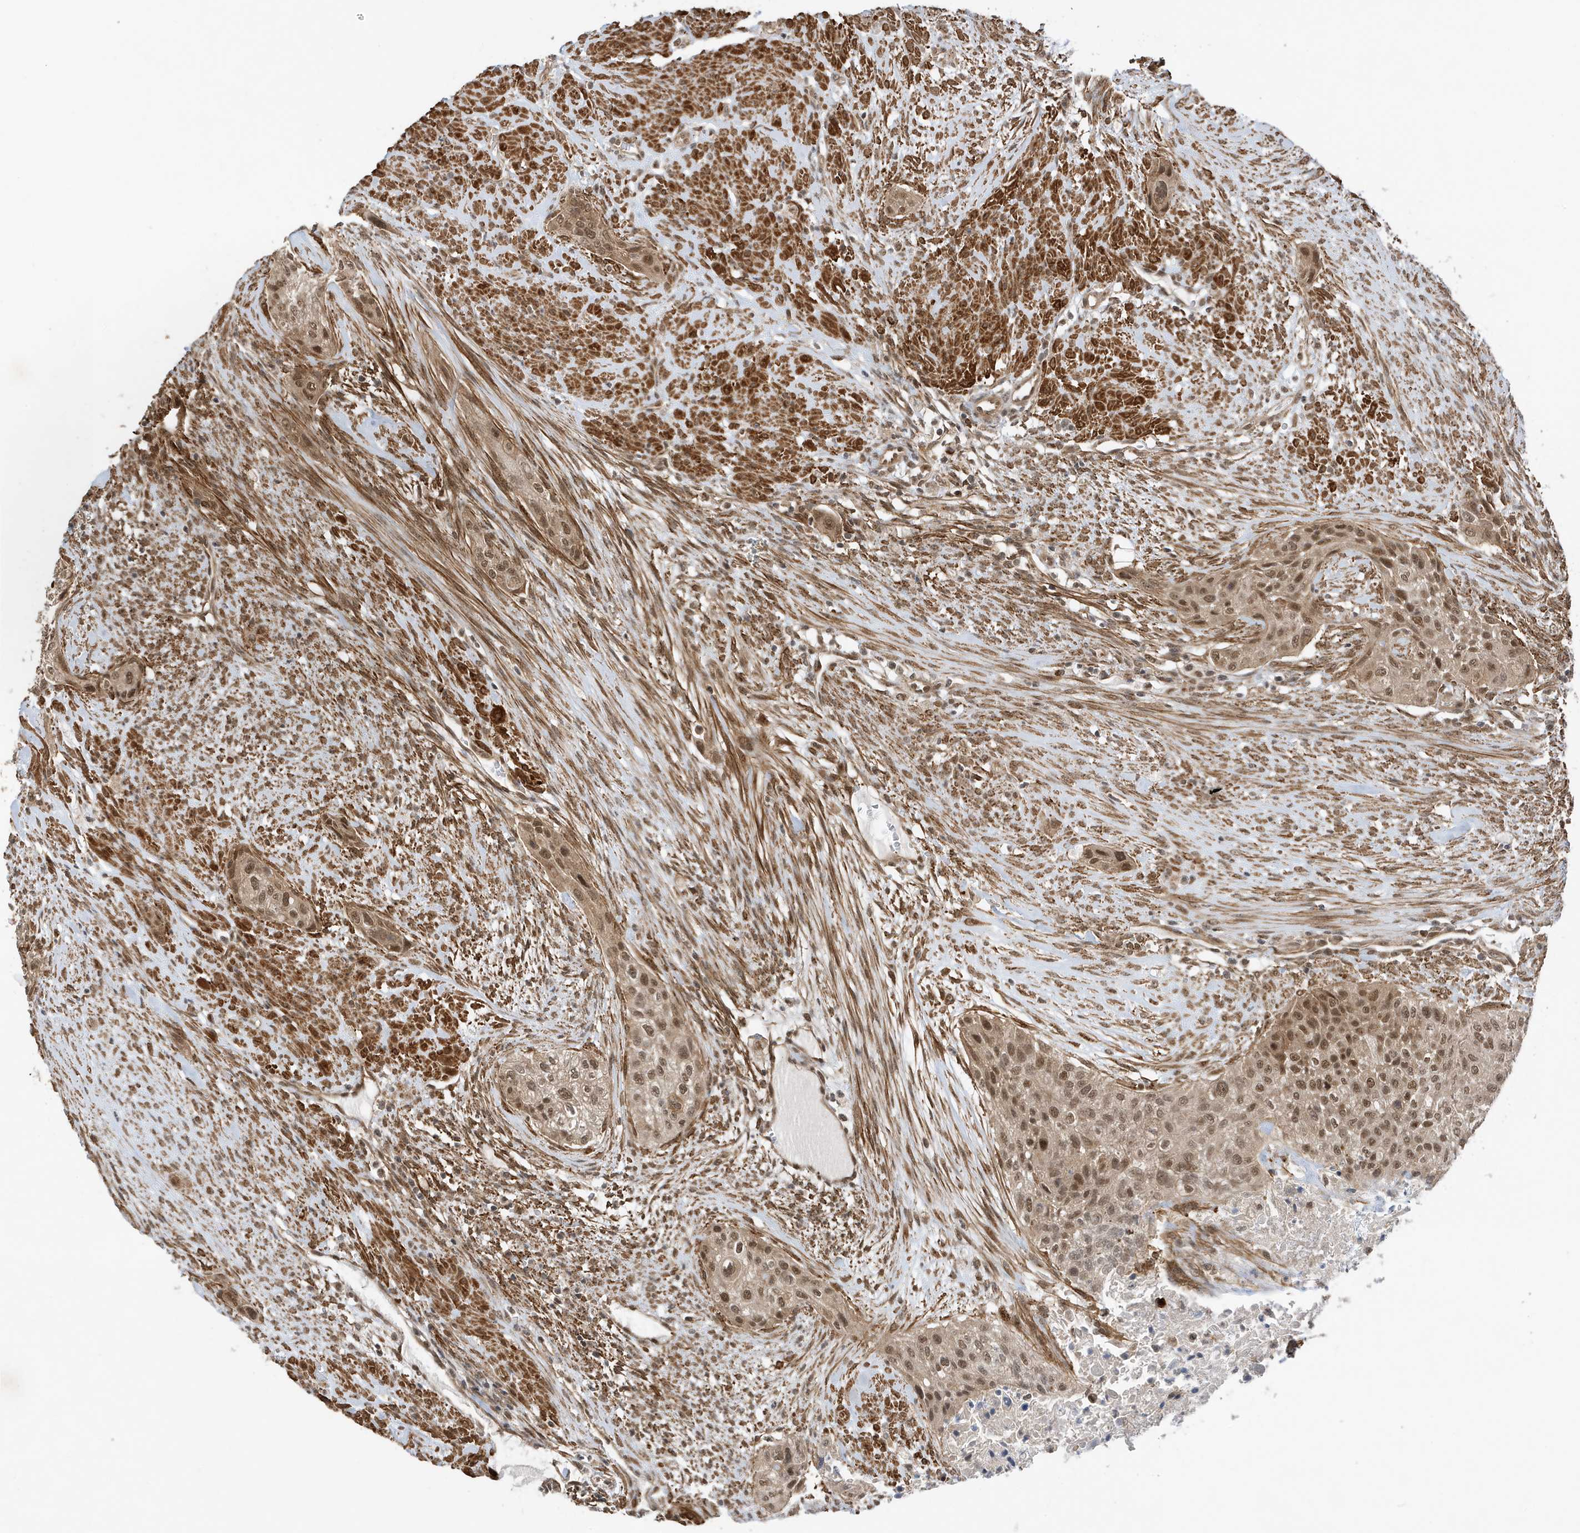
{"staining": {"intensity": "moderate", "quantity": ">75%", "location": "cytoplasmic/membranous,nuclear"}, "tissue": "urothelial cancer", "cell_type": "Tumor cells", "image_type": "cancer", "snomed": [{"axis": "morphology", "description": "Urothelial carcinoma, High grade"}, {"axis": "topography", "description": "Urinary bladder"}], "caption": "Protein staining exhibits moderate cytoplasmic/membranous and nuclear expression in approximately >75% of tumor cells in urothelial carcinoma (high-grade).", "gene": "MAST3", "patient": {"sex": "male", "age": 35}}